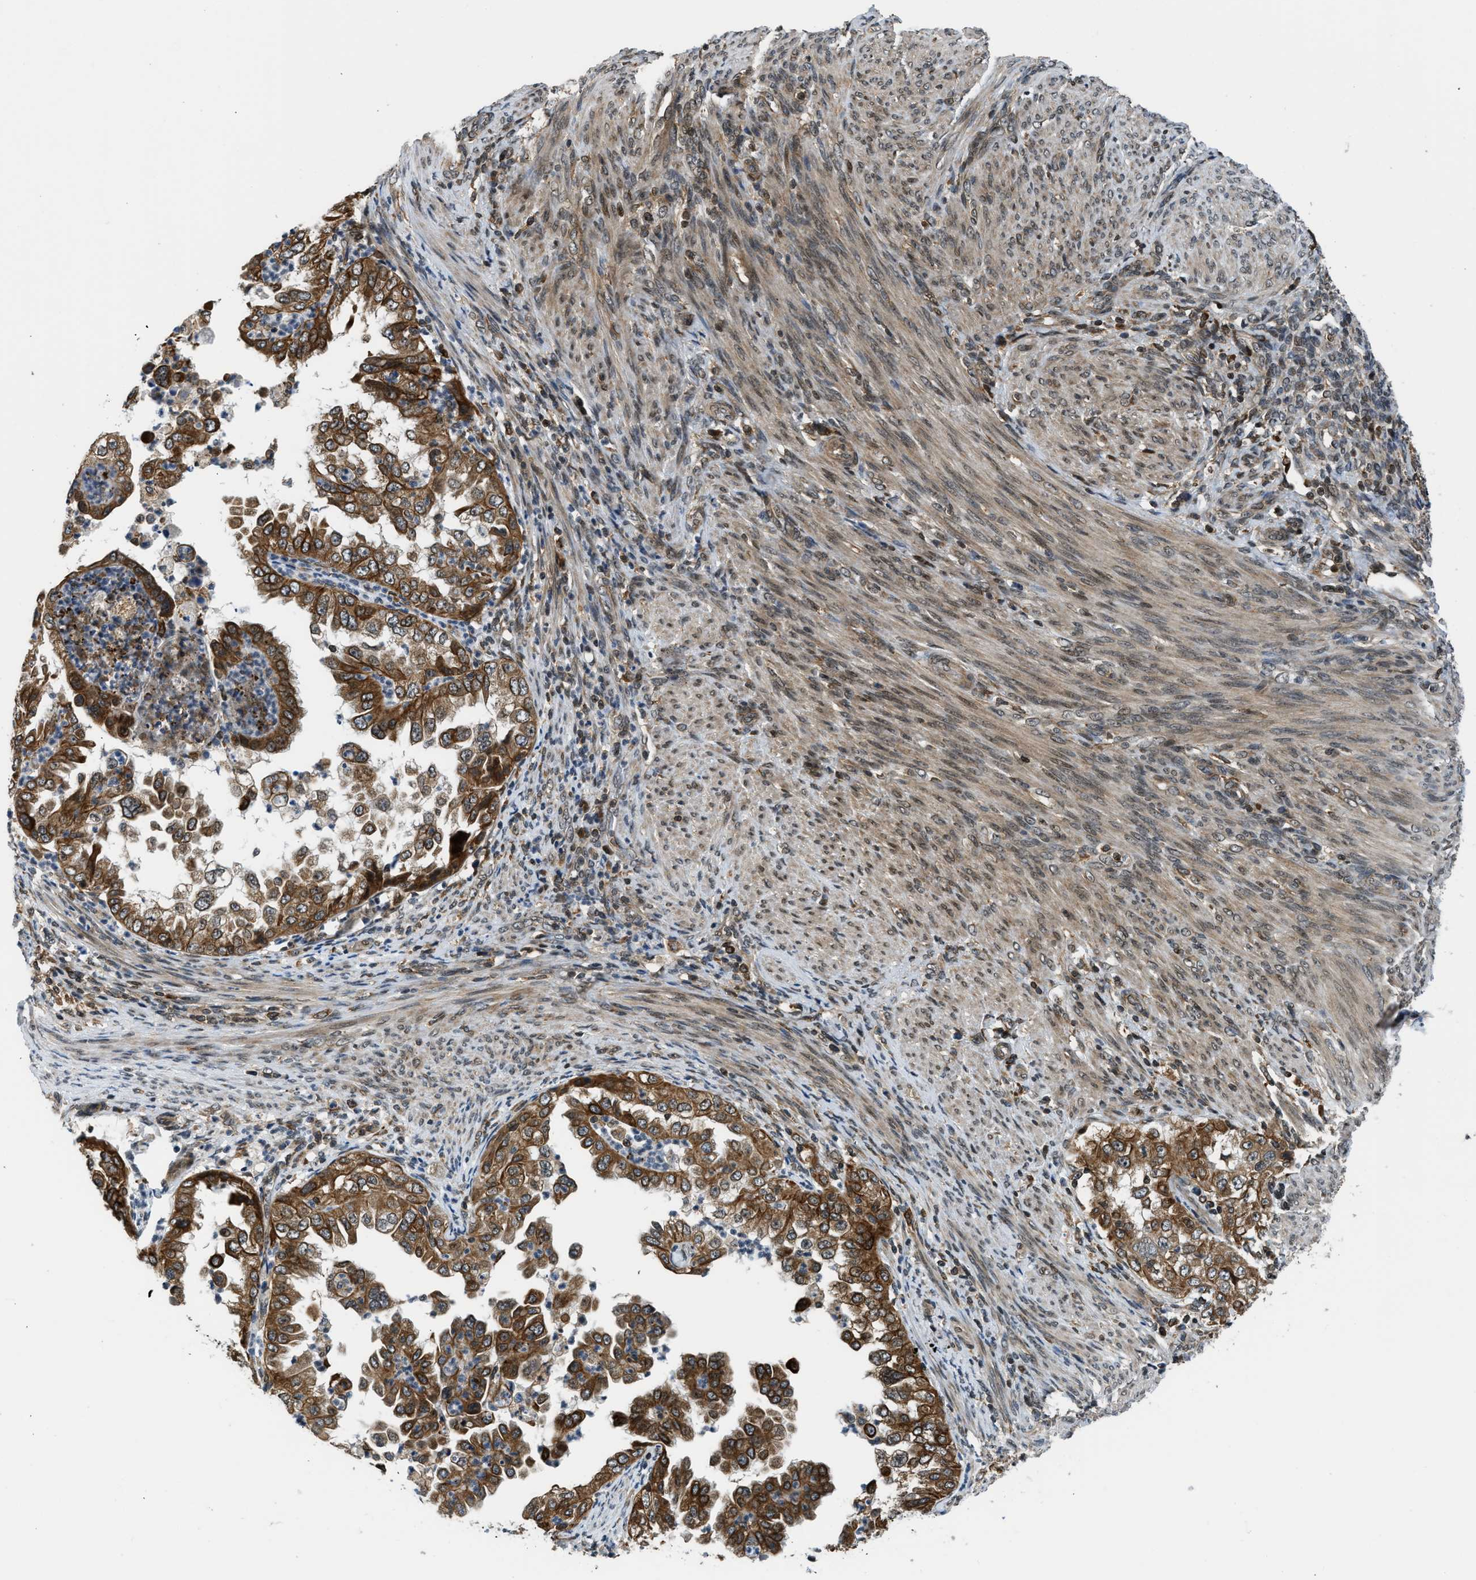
{"staining": {"intensity": "moderate", "quantity": ">75%", "location": "cytoplasmic/membranous"}, "tissue": "endometrial cancer", "cell_type": "Tumor cells", "image_type": "cancer", "snomed": [{"axis": "morphology", "description": "Adenocarcinoma, NOS"}, {"axis": "topography", "description": "Endometrium"}], "caption": "Immunohistochemical staining of human endometrial adenocarcinoma demonstrates moderate cytoplasmic/membranous protein expression in approximately >75% of tumor cells. Nuclei are stained in blue.", "gene": "RETREG3", "patient": {"sex": "female", "age": 85}}